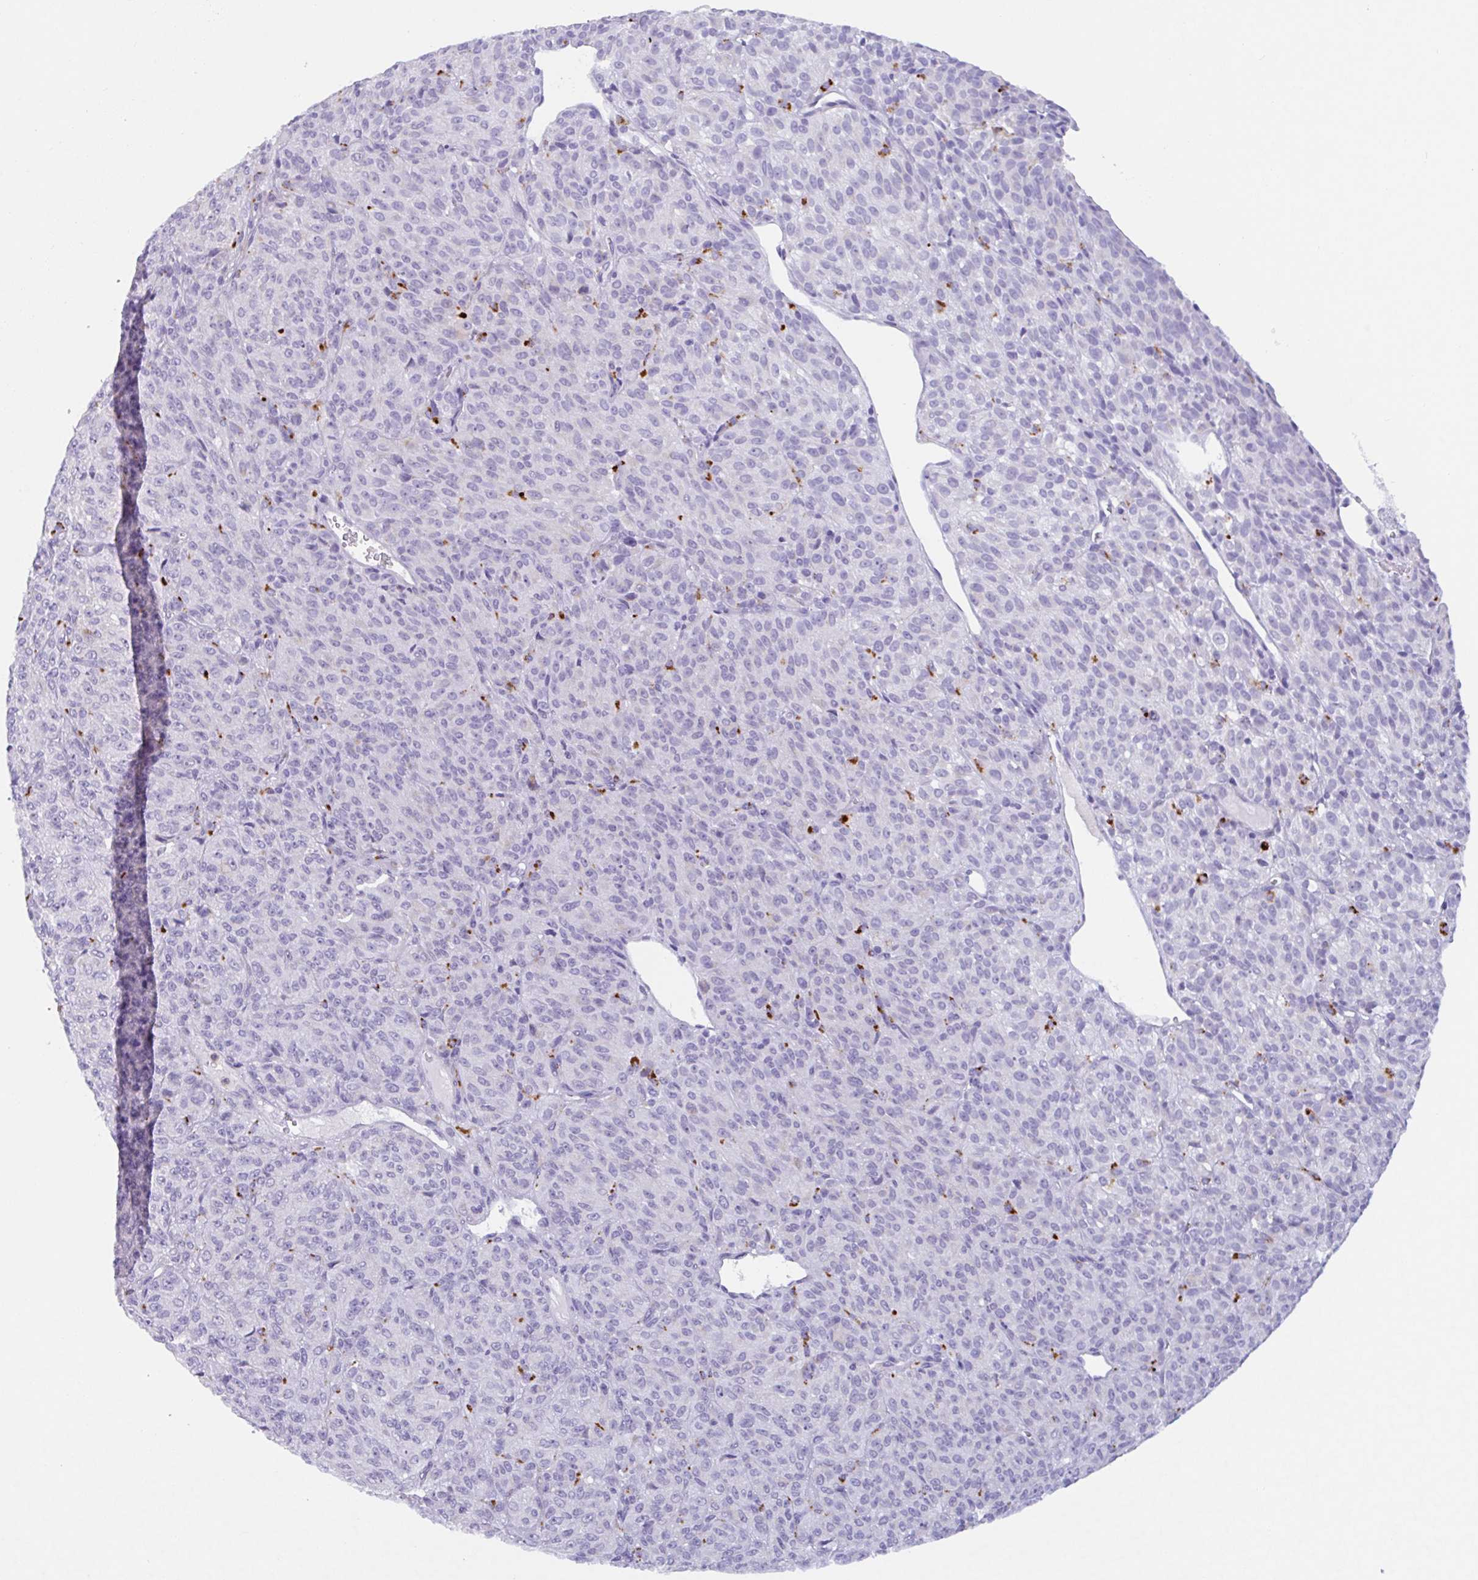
{"staining": {"intensity": "negative", "quantity": "none", "location": "none"}, "tissue": "melanoma", "cell_type": "Tumor cells", "image_type": "cancer", "snomed": [{"axis": "morphology", "description": "Malignant melanoma, Metastatic site"}, {"axis": "topography", "description": "Brain"}], "caption": "Tumor cells show no significant expression in malignant melanoma (metastatic site).", "gene": "DTWD2", "patient": {"sex": "female", "age": 56}}